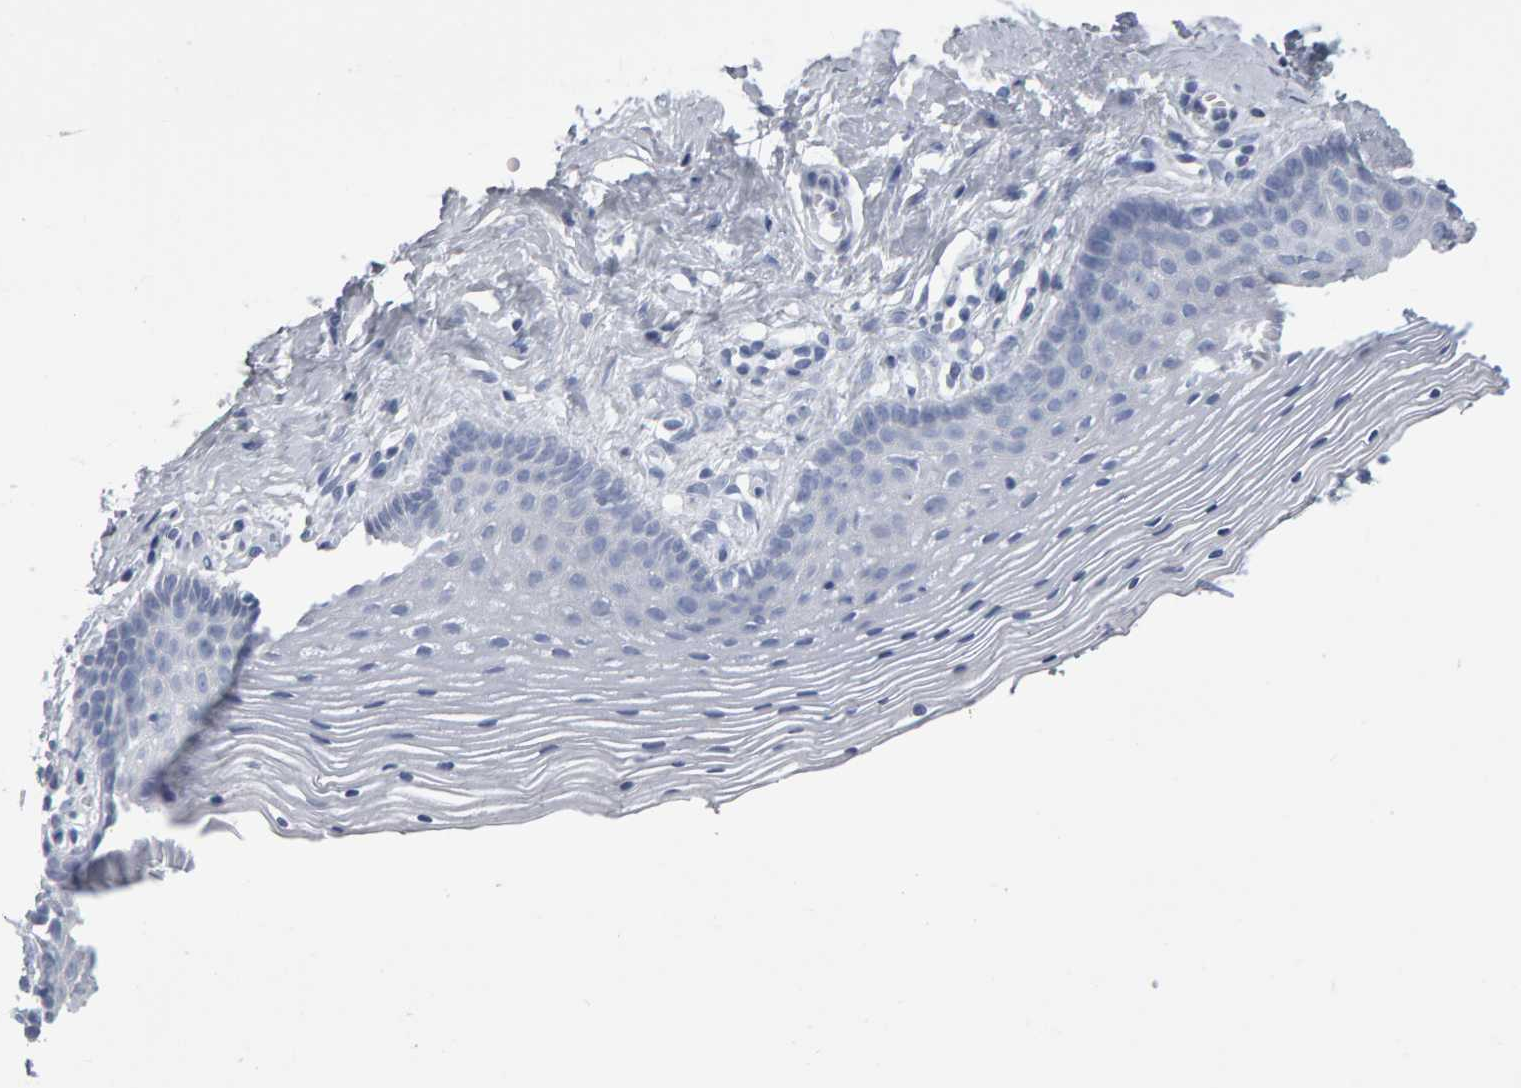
{"staining": {"intensity": "negative", "quantity": "none", "location": "none"}, "tissue": "vagina", "cell_type": "Squamous epithelial cells", "image_type": "normal", "snomed": [{"axis": "morphology", "description": "Normal tissue, NOS"}, {"axis": "topography", "description": "Vagina"}], "caption": "High magnification brightfield microscopy of benign vagina stained with DAB (3,3'-diaminobenzidine) (brown) and counterstained with hematoxylin (blue): squamous epithelial cells show no significant staining. (Stains: DAB (3,3'-diaminobenzidine) immunohistochemistry with hematoxylin counter stain, Microscopy: brightfield microscopy at high magnification).", "gene": "NCDN", "patient": {"sex": "female", "age": 32}}